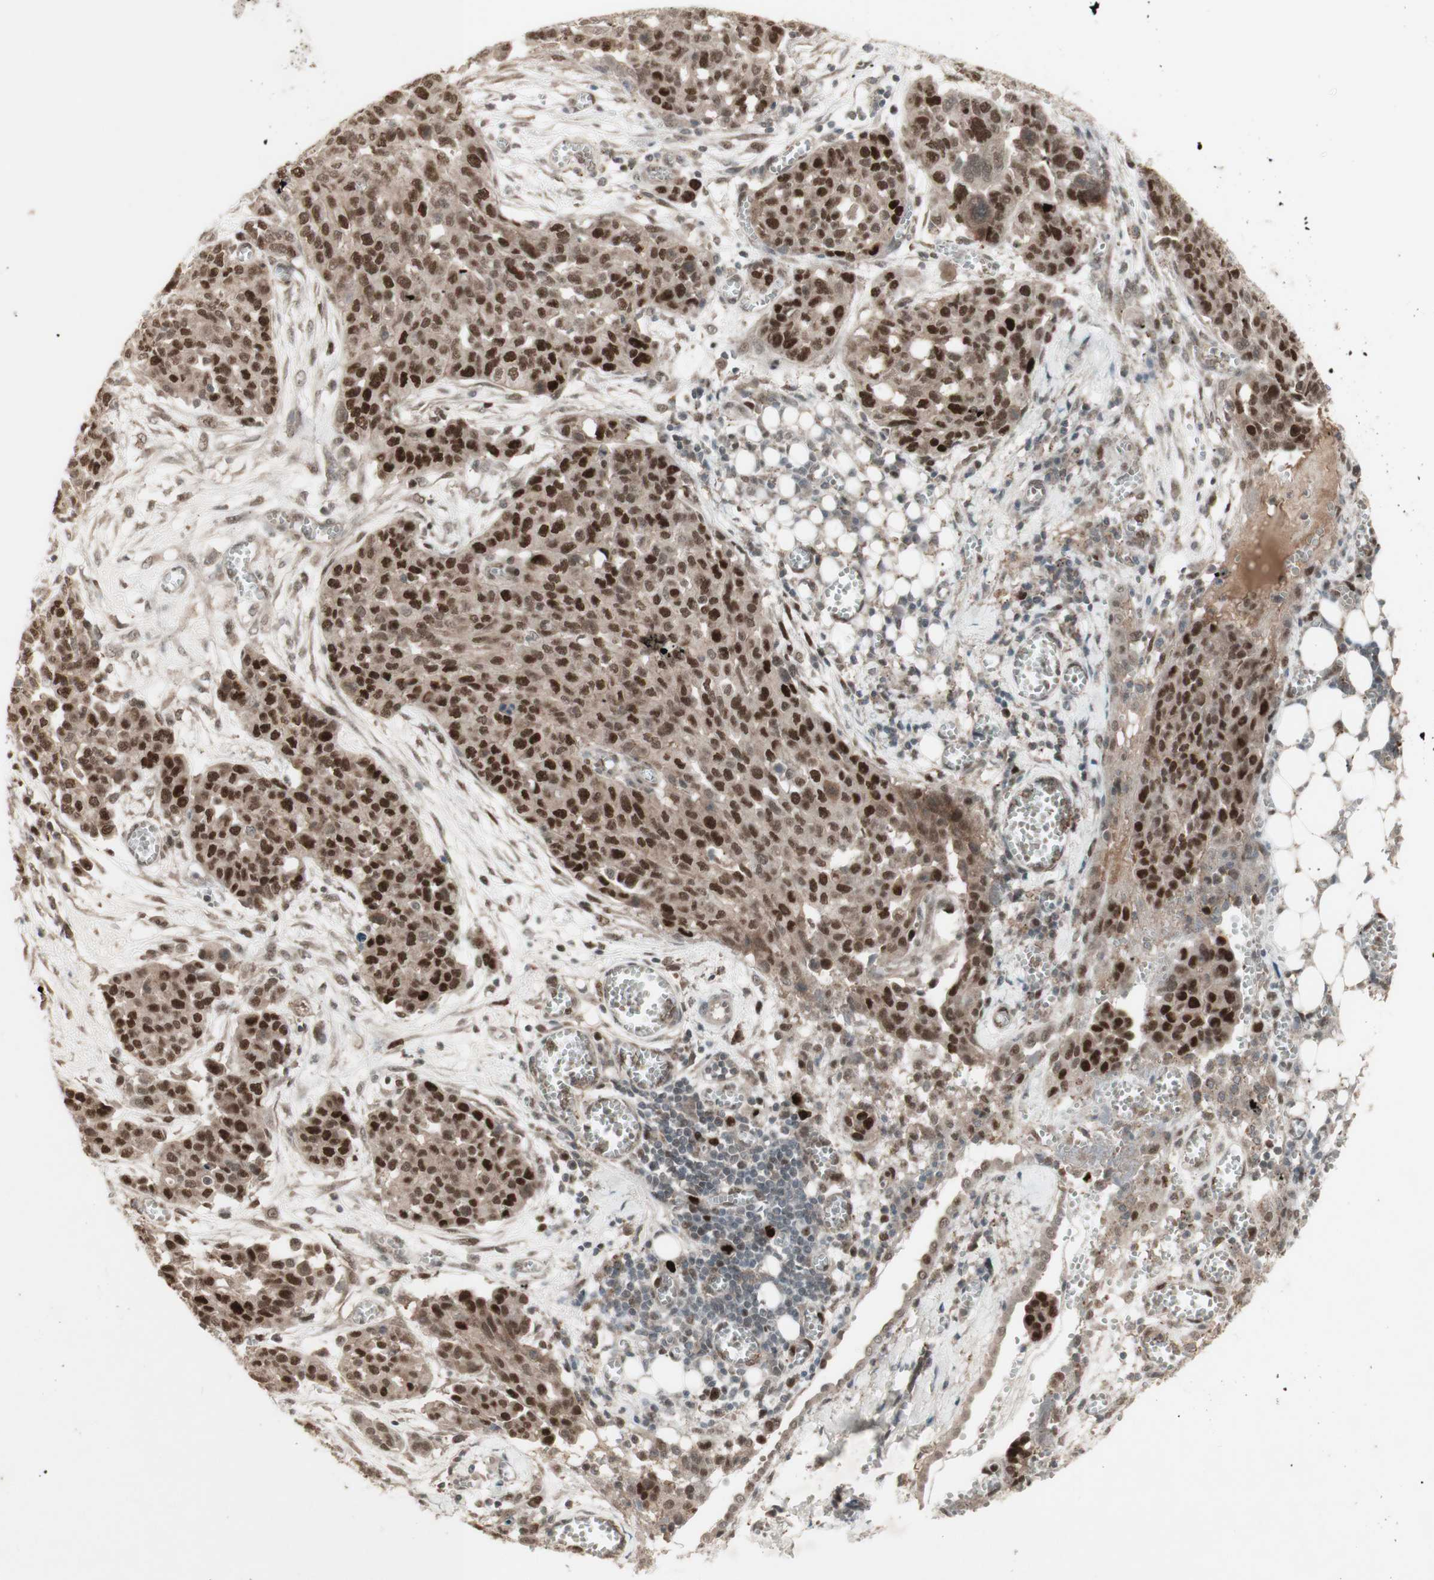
{"staining": {"intensity": "strong", "quantity": "25%-75%", "location": "cytoplasmic/membranous,nuclear"}, "tissue": "ovarian cancer", "cell_type": "Tumor cells", "image_type": "cancer", "snomed": [{"axis": "morphology", "description": "Cystadenocarcinoma, serous, NOS"}, {"axis": "topography", "description": "Soft tissue"}, {"axis": "topography", "description": "Ovary"}], "caption": "Ovarian cancer (serous cystadenocarcinoma) stained with a brown dye reveals strong cytoplasmic/membranous and nuclear positive staining in approximately 25%-75% of tumor cells.", "gene": "MSH6", "patient": {"sex": "female", "age": 57}}